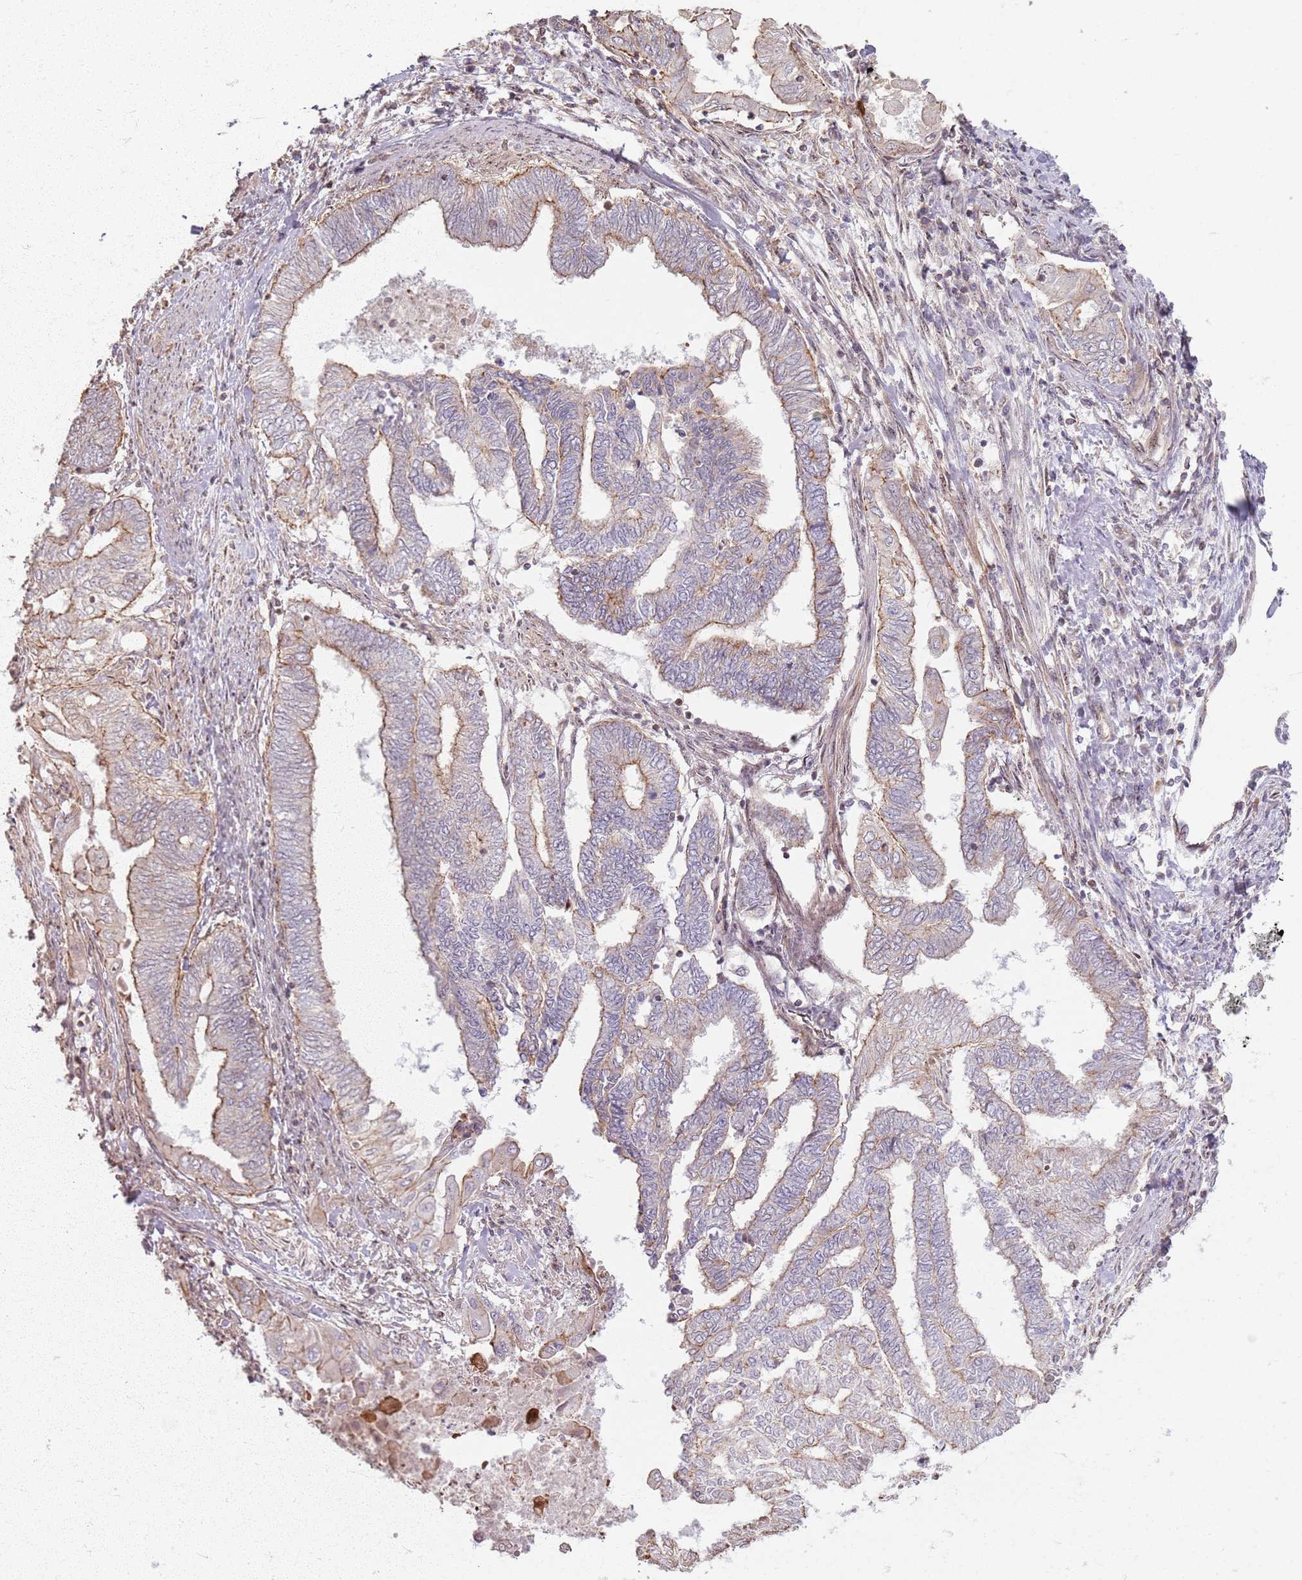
{"staining": {"intensity": "weak", "quantity": "25%-75%", "location": "cytoplasmic/membranous"}, "tissue": "endometrial cancer", "cell_type": "Tumor cells", "image_type": "cancer", "snomed": [{"axis": "morphology", "description": "Adenocarcinoma, NOS"}, {"axis": "topography", "description": "Uterus"}, {"axis": "topography", "description": "Endometrium"}], "caption": "Adenocarcinoma (endometrial) tissue demonstrates weak cytoplasmic/membranous staining in about 25%-75% of tumor cells, visualized by immunohistochemistry.", "gene": "KCNA5", "patient": {"sex": "female", "age": 70}}